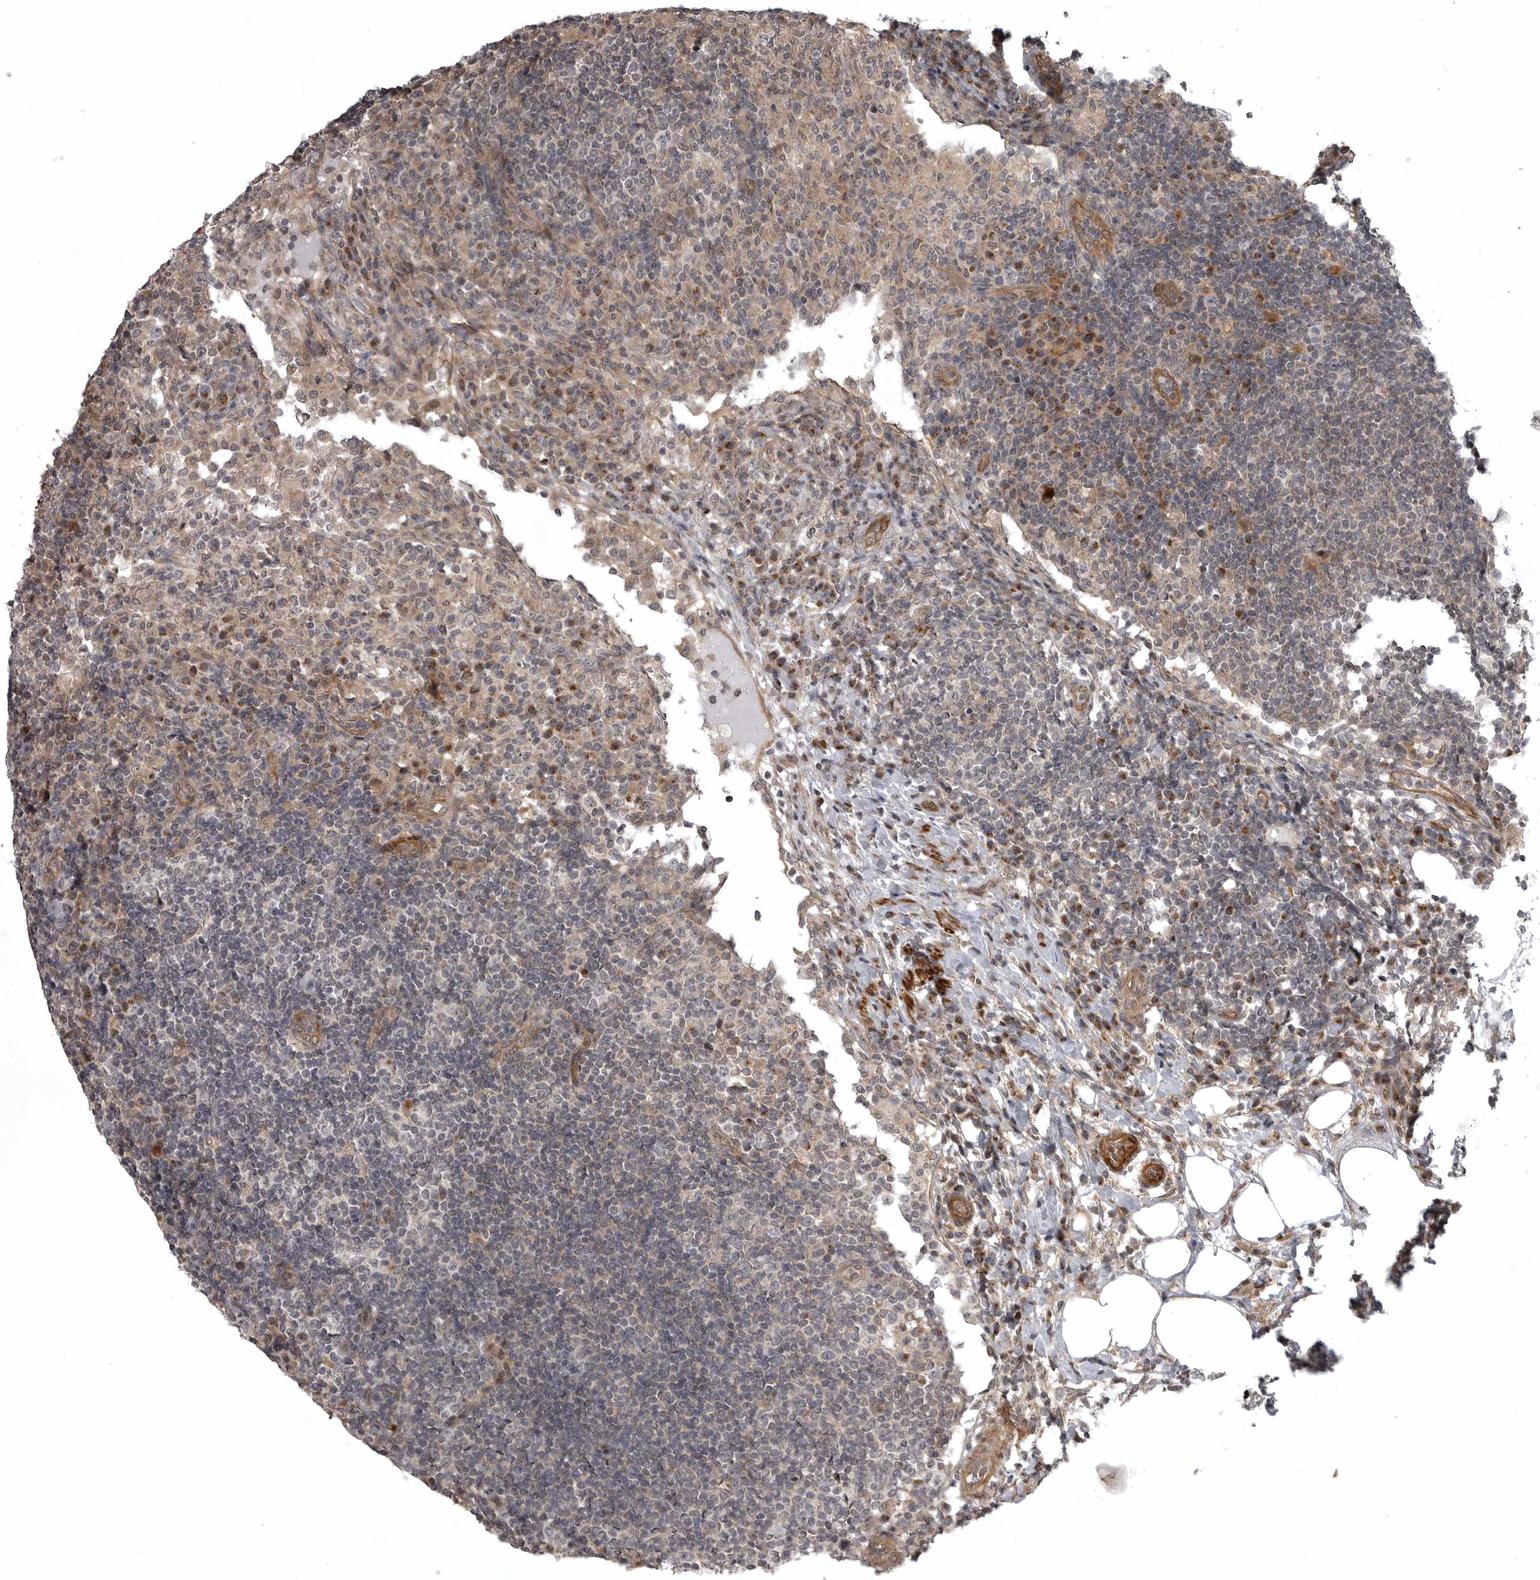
{"staining": {"intensity": "negative", "quantity": "none", "location": "none"}, "tissue": "lymph node", "cell_type": "Germinal center cells", "image_type": "normal", "snomed": [{"axis": "morphology", "description": "Normal tissue, NOS"}, {"axis": "topography", "description": "Lymph node"}], "caption": "A high-resolution histopathology image shows immunohistochemistry staining of unremarkable lymph node, which demonstrates no significant positivity in germinal center cells.", "gene": "SNX16", "patient": {"sex": "female", "age": 53}}